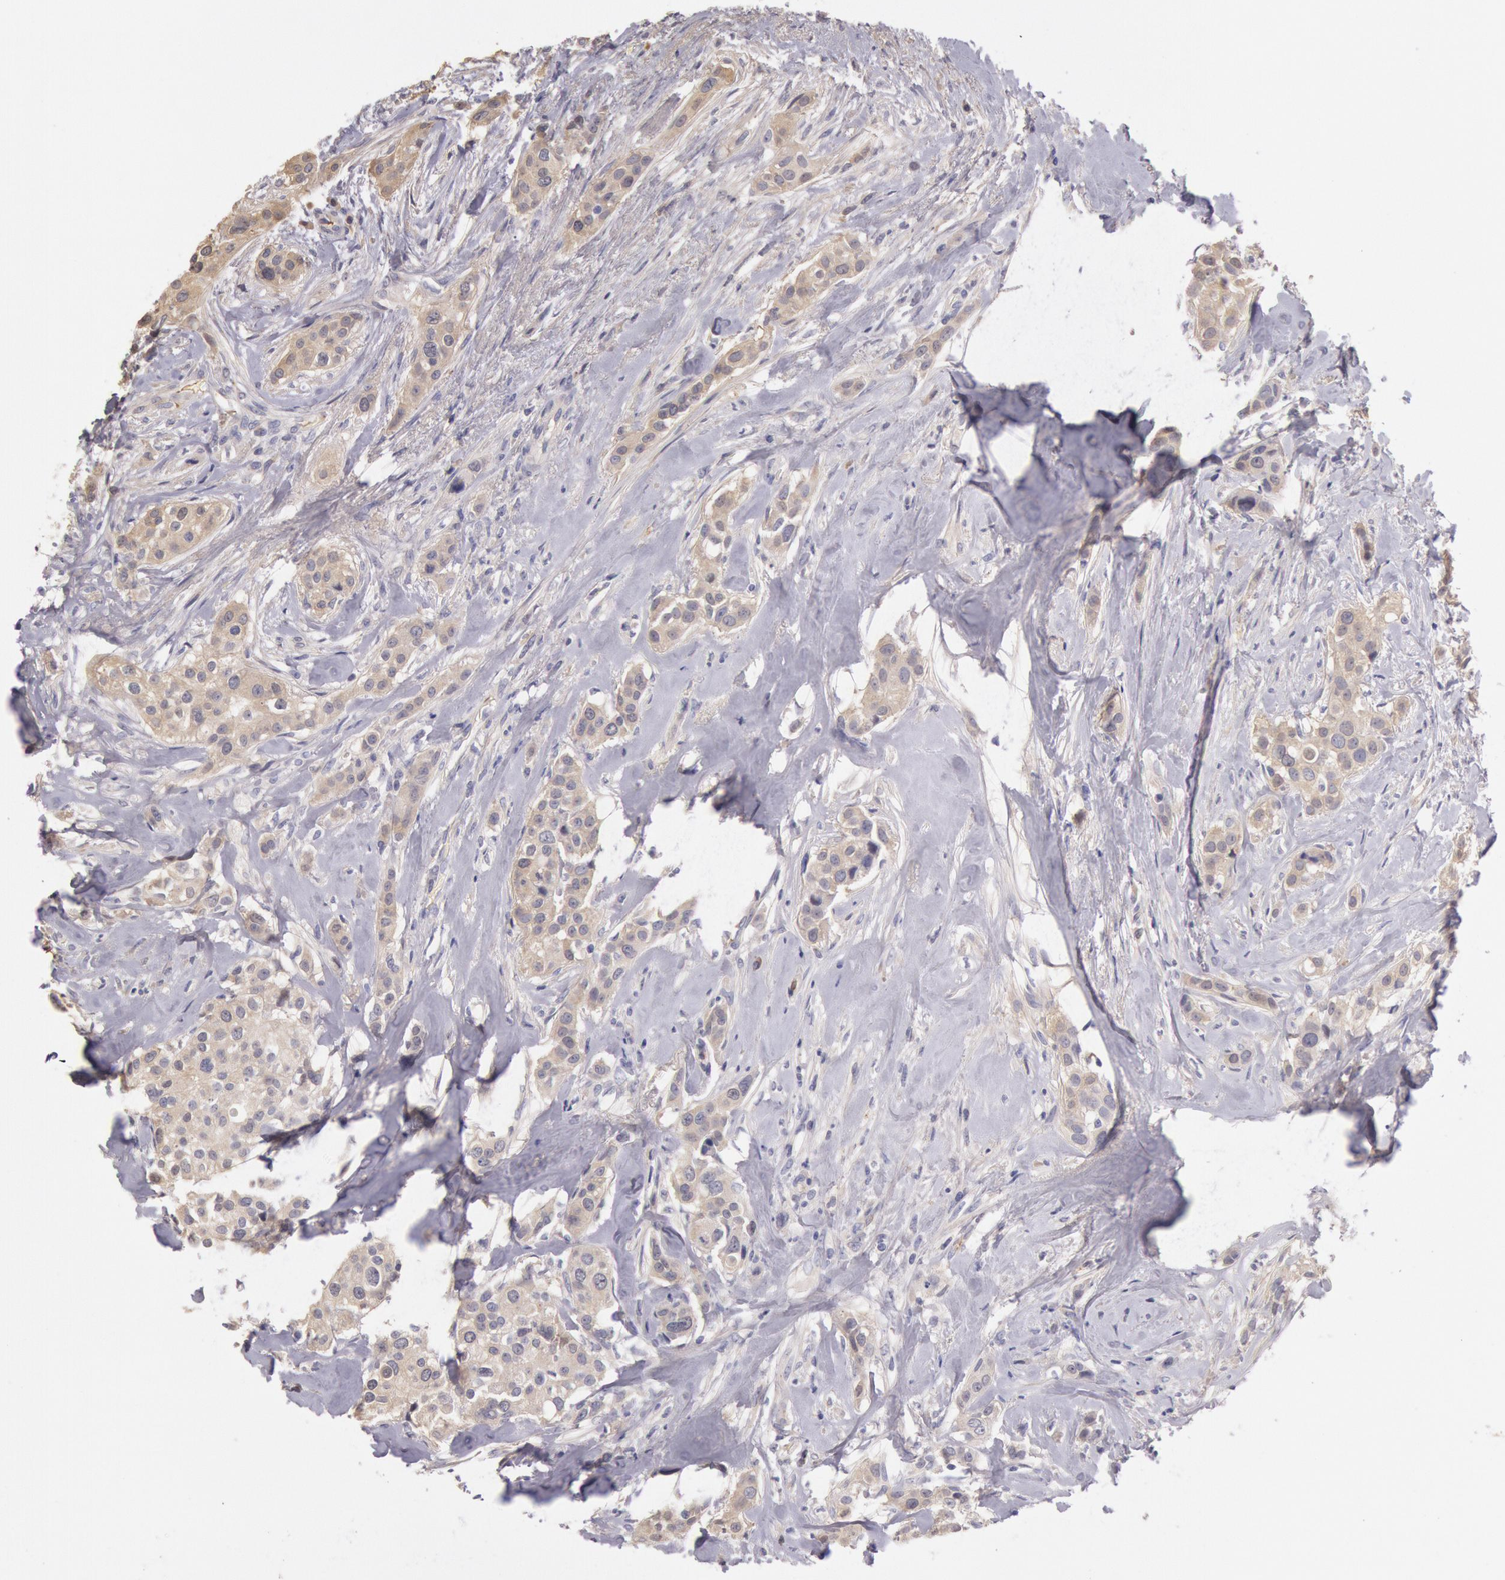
{"staining": {"intensity": "negative", "quantity": "none", "location": "none"}, "tissue": "breast cancer", "cell_type": "Tumor cells", "image_type": "cancer", "snomed": [{"axis": "morphology", "description": "Duct carcinoma"}, {"axis": "topography", "description": "Breast"}], "caption": "Immunohistochemistry (IHC) of human breast invasive ductal carcinoma shows no expression in tumor cells.", "gene": "C1R", "patient": {"sex": "female", "age": 45}}